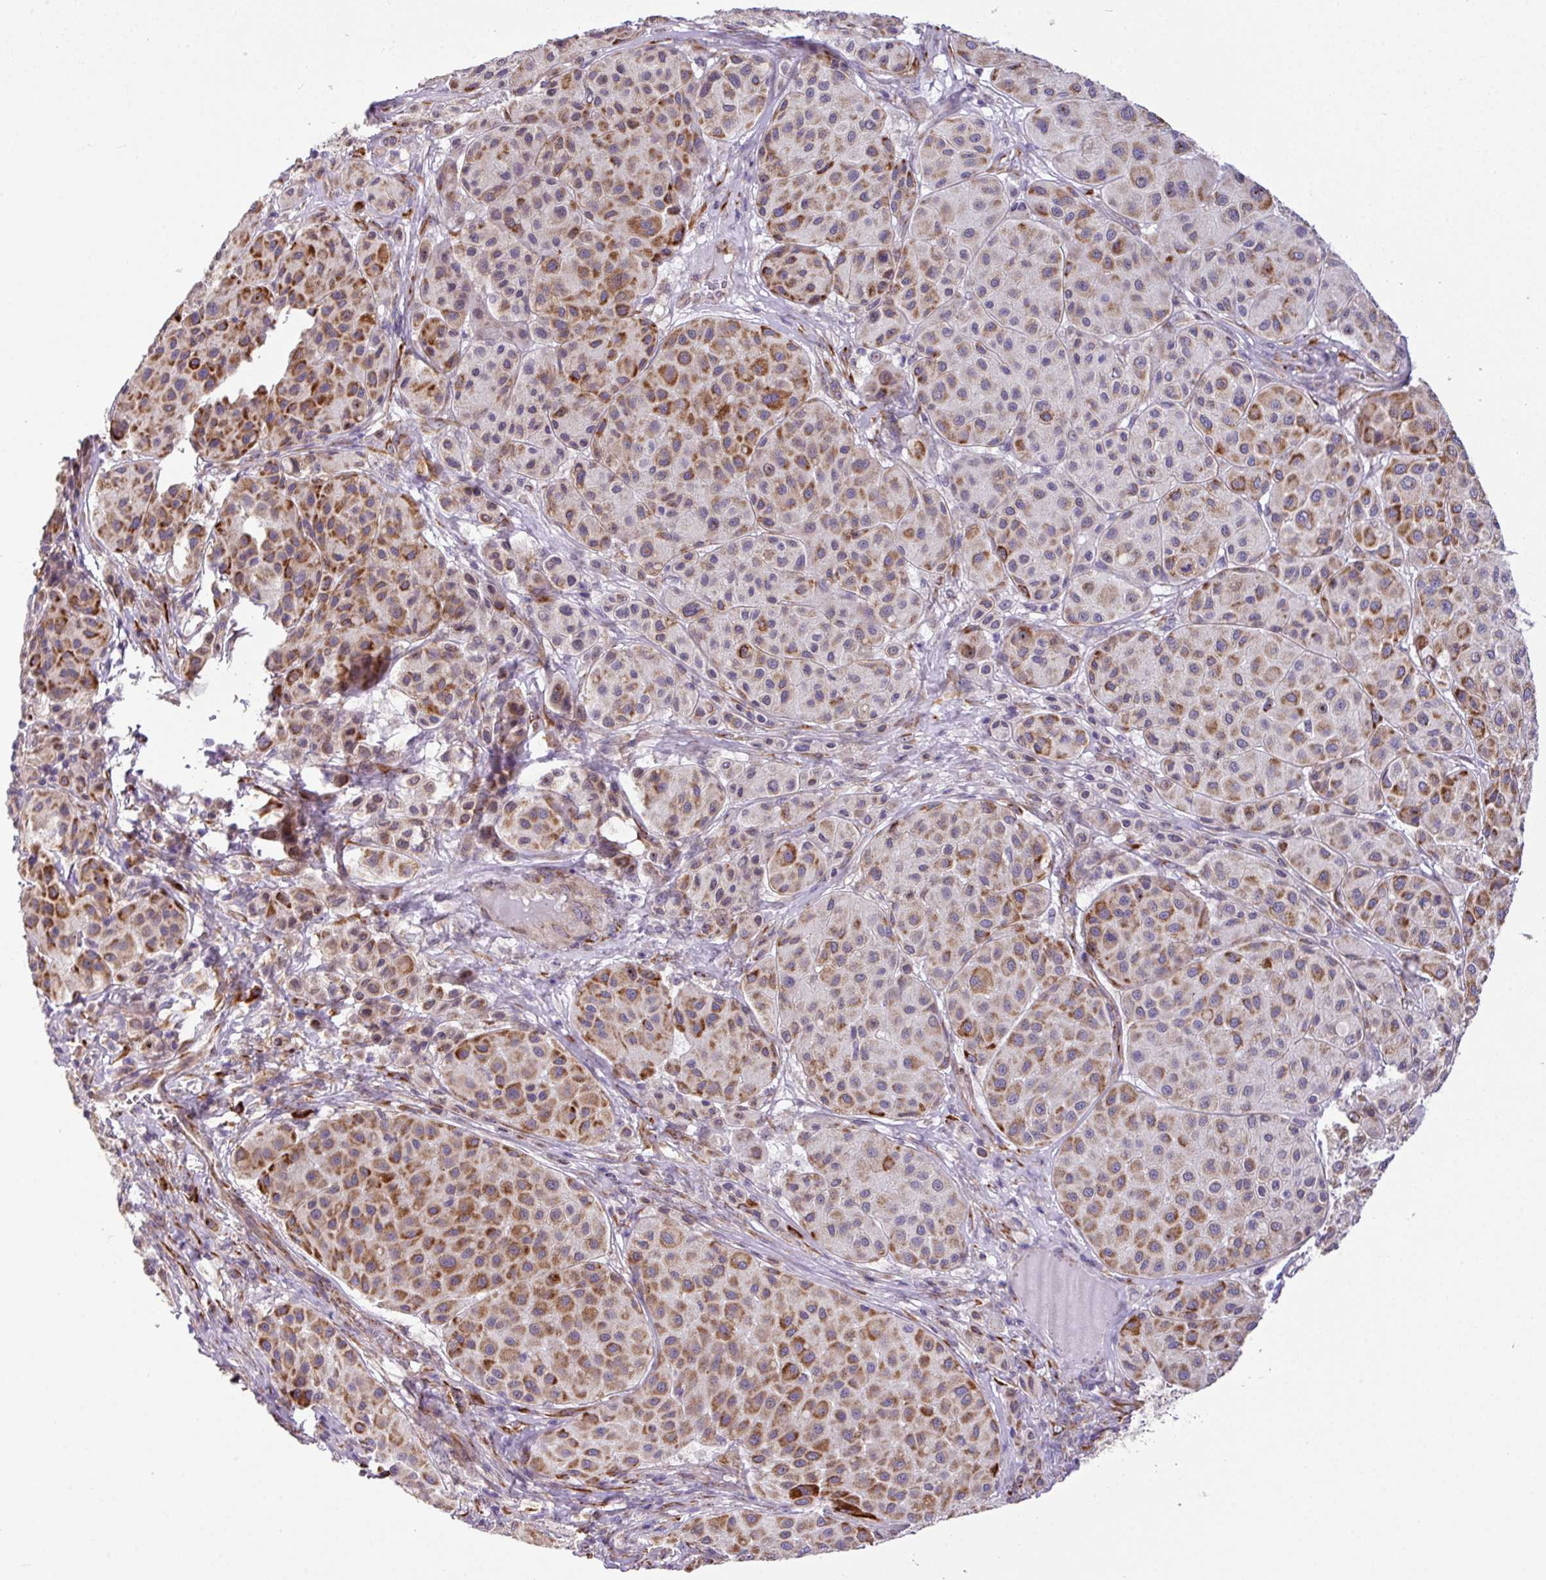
{"staining": {"intensity": "moderate", "quantity": ">75%", "location": "cytoplasmic/membranous"}, "tissue": "melanoma", "cell_type": "Tumor cells", "image_type": "cancer", "snomed": [{"axis": "morphology", "description": "Malignant melanoma, Metastatic site"}, {"axis": "topography", "description": "Smooth muscle"}], "caption": "This is a histology image of immunohistochemistry (IHC) staining of melanoma, which shows moderate positivity in the cytoplasmic/membranous of tumor cells.", "gene": "CFAP97", "patient": {"sex": "male", "age": 41}}